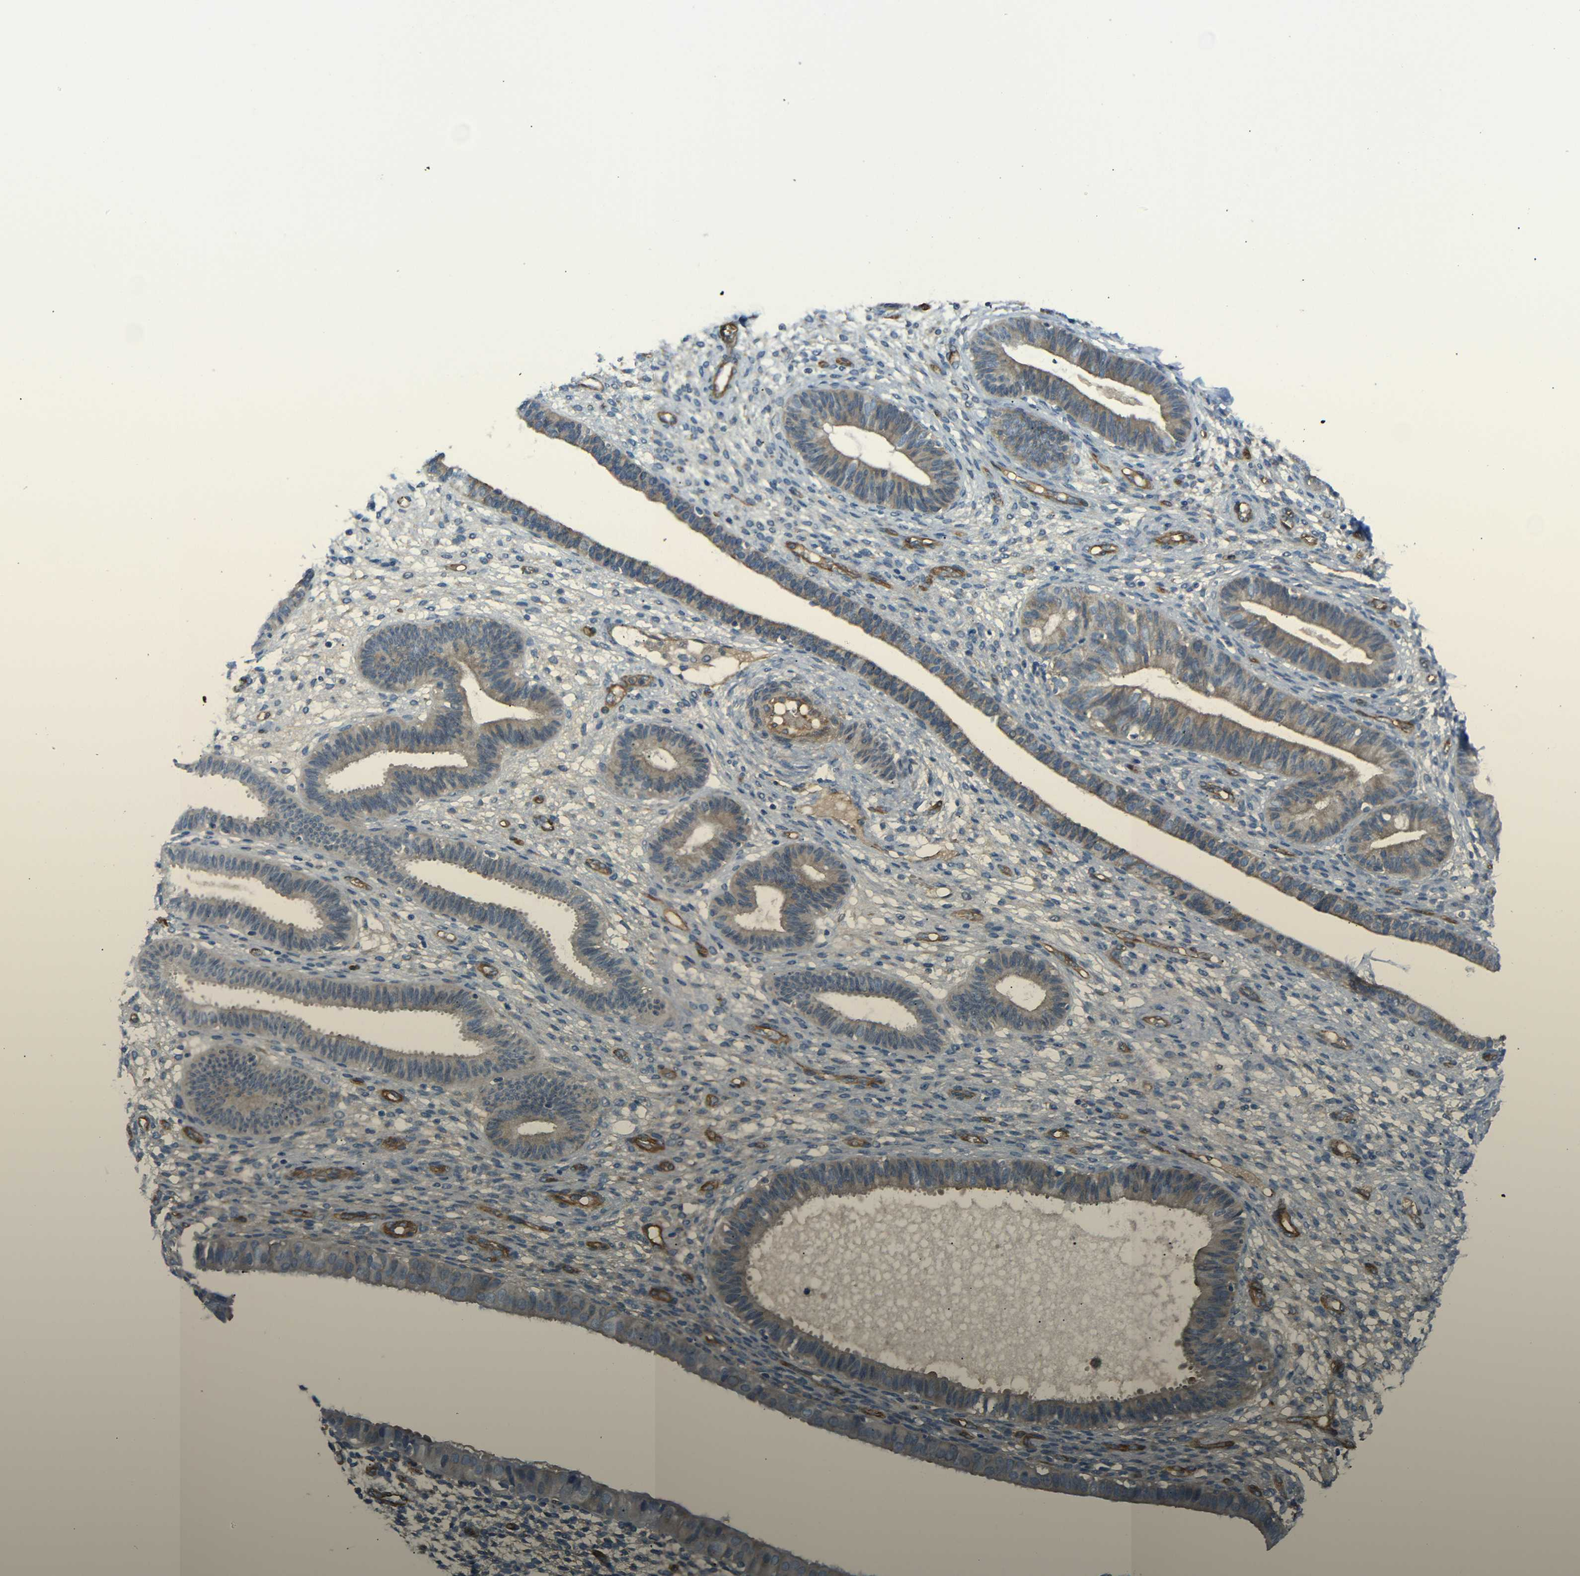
{"staining": {"intensity": "weak", "quantity": "<25%", "location": "cytoplasmic/membranous"}, "tissue": "endometrium", "cell_type": "Cells in endometrial stroma", "image_type": "normal", "snomed": [{"axis": "morphology", "description": "Normal tissue, NOS"}, {"axis": "topography", "description": "Endometrium"}], "caption": "IHC micrograph of unremarkable human endometrium stained for a protein (brown), which demonstrates no staining in cells in endometrial stroma.", "gene": "MYO1B", "patient": {"sex": "female", "age": 61}}